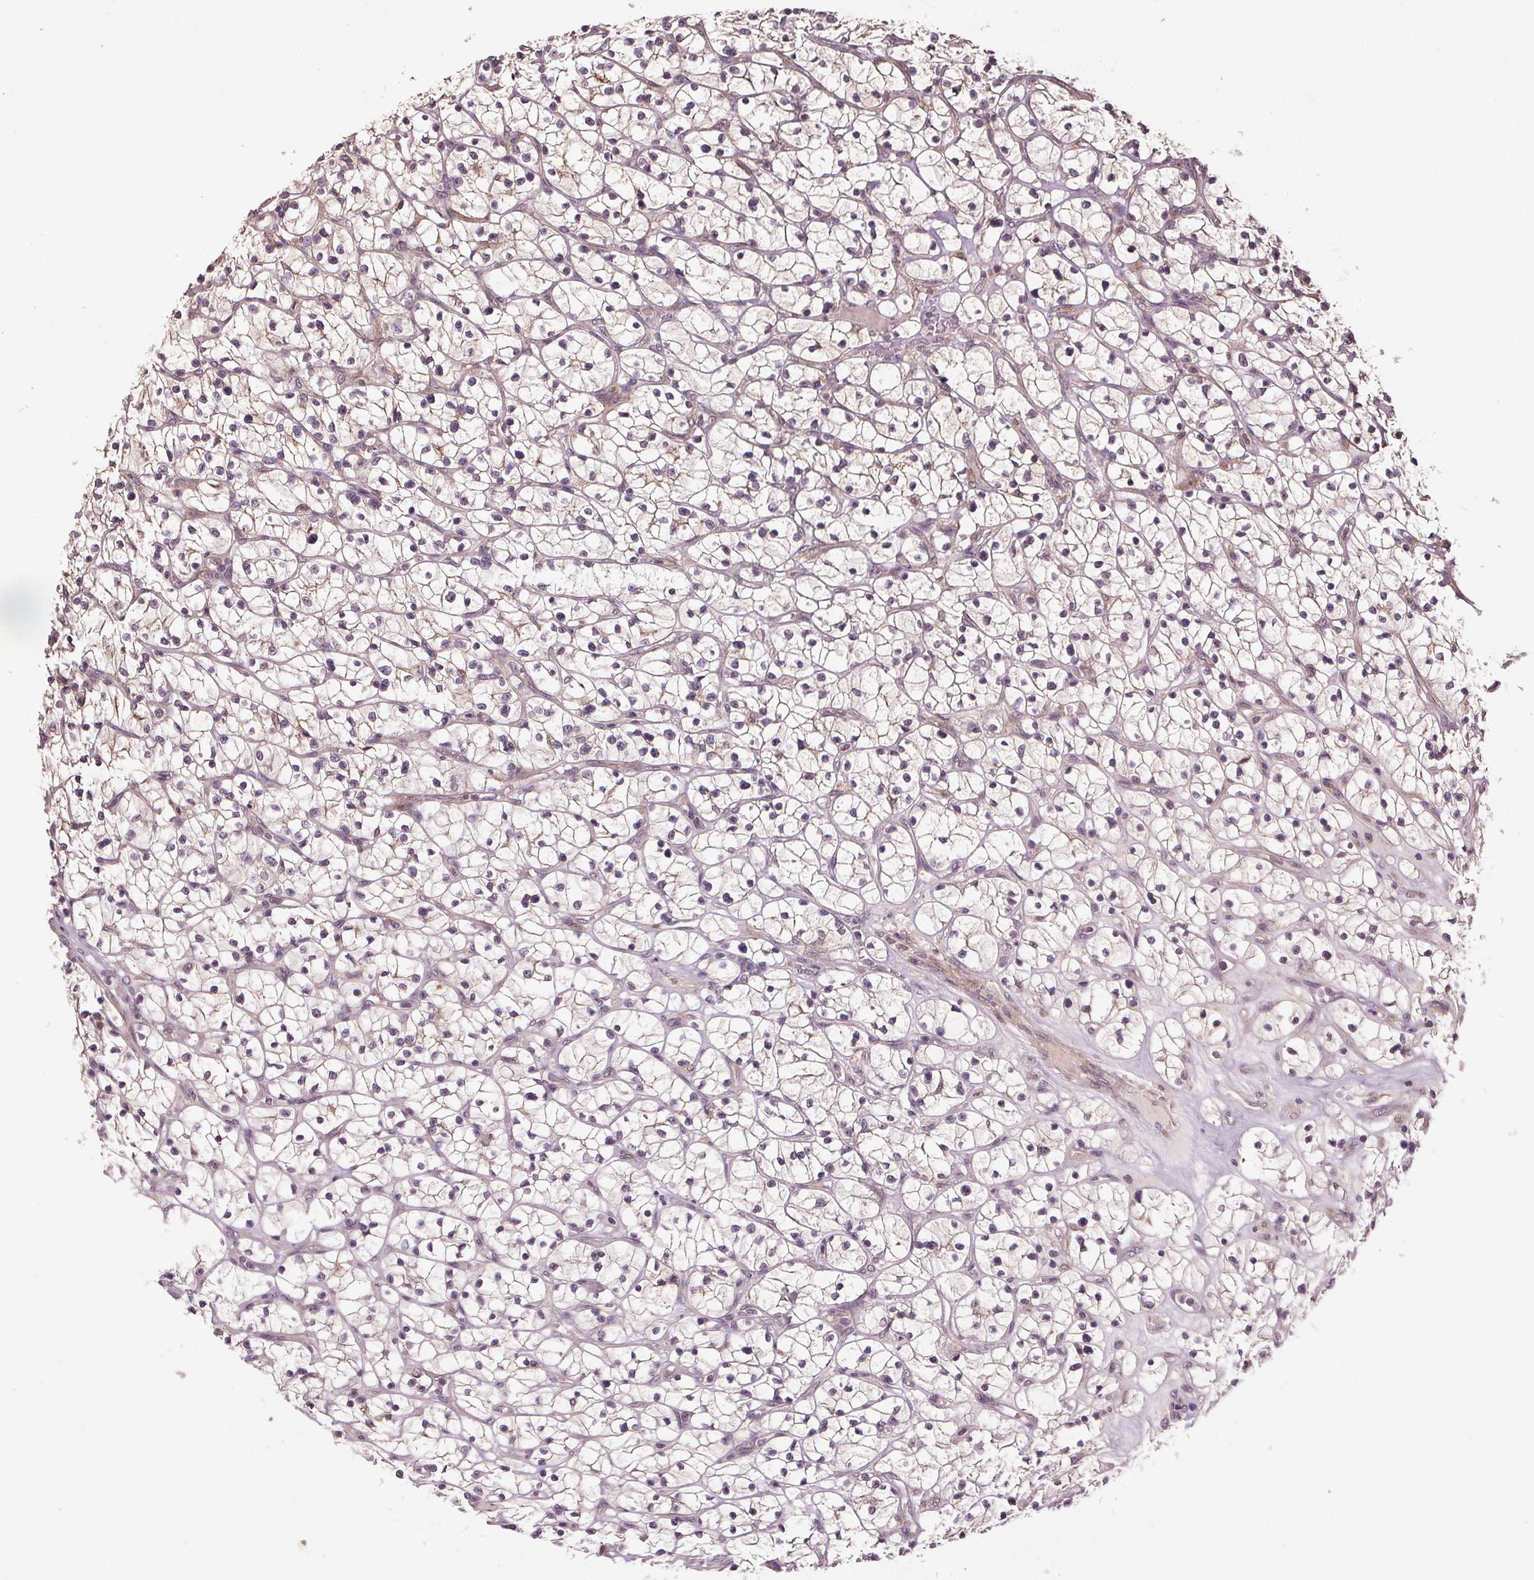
{"staining": {"intensity": "negative", "quantity": "none", "location": "none"}, "tissue": "renal cancer", "cell_type": "Tumor cells", "image_type": "cancer", "snomed": [{"axis": "morphology", "description": "Adenocarcinoma, NOS"}, {"axis": "topography", "description": "Kidney"}], "caption": "A high-resolution photomicrograph shows immunohistochemistry staining of renal adenocarcinoma, which exhibits no significant staining in tumor cells.", "gene": "EPHB3", "patient": {"sex": "female", "age": 64}}